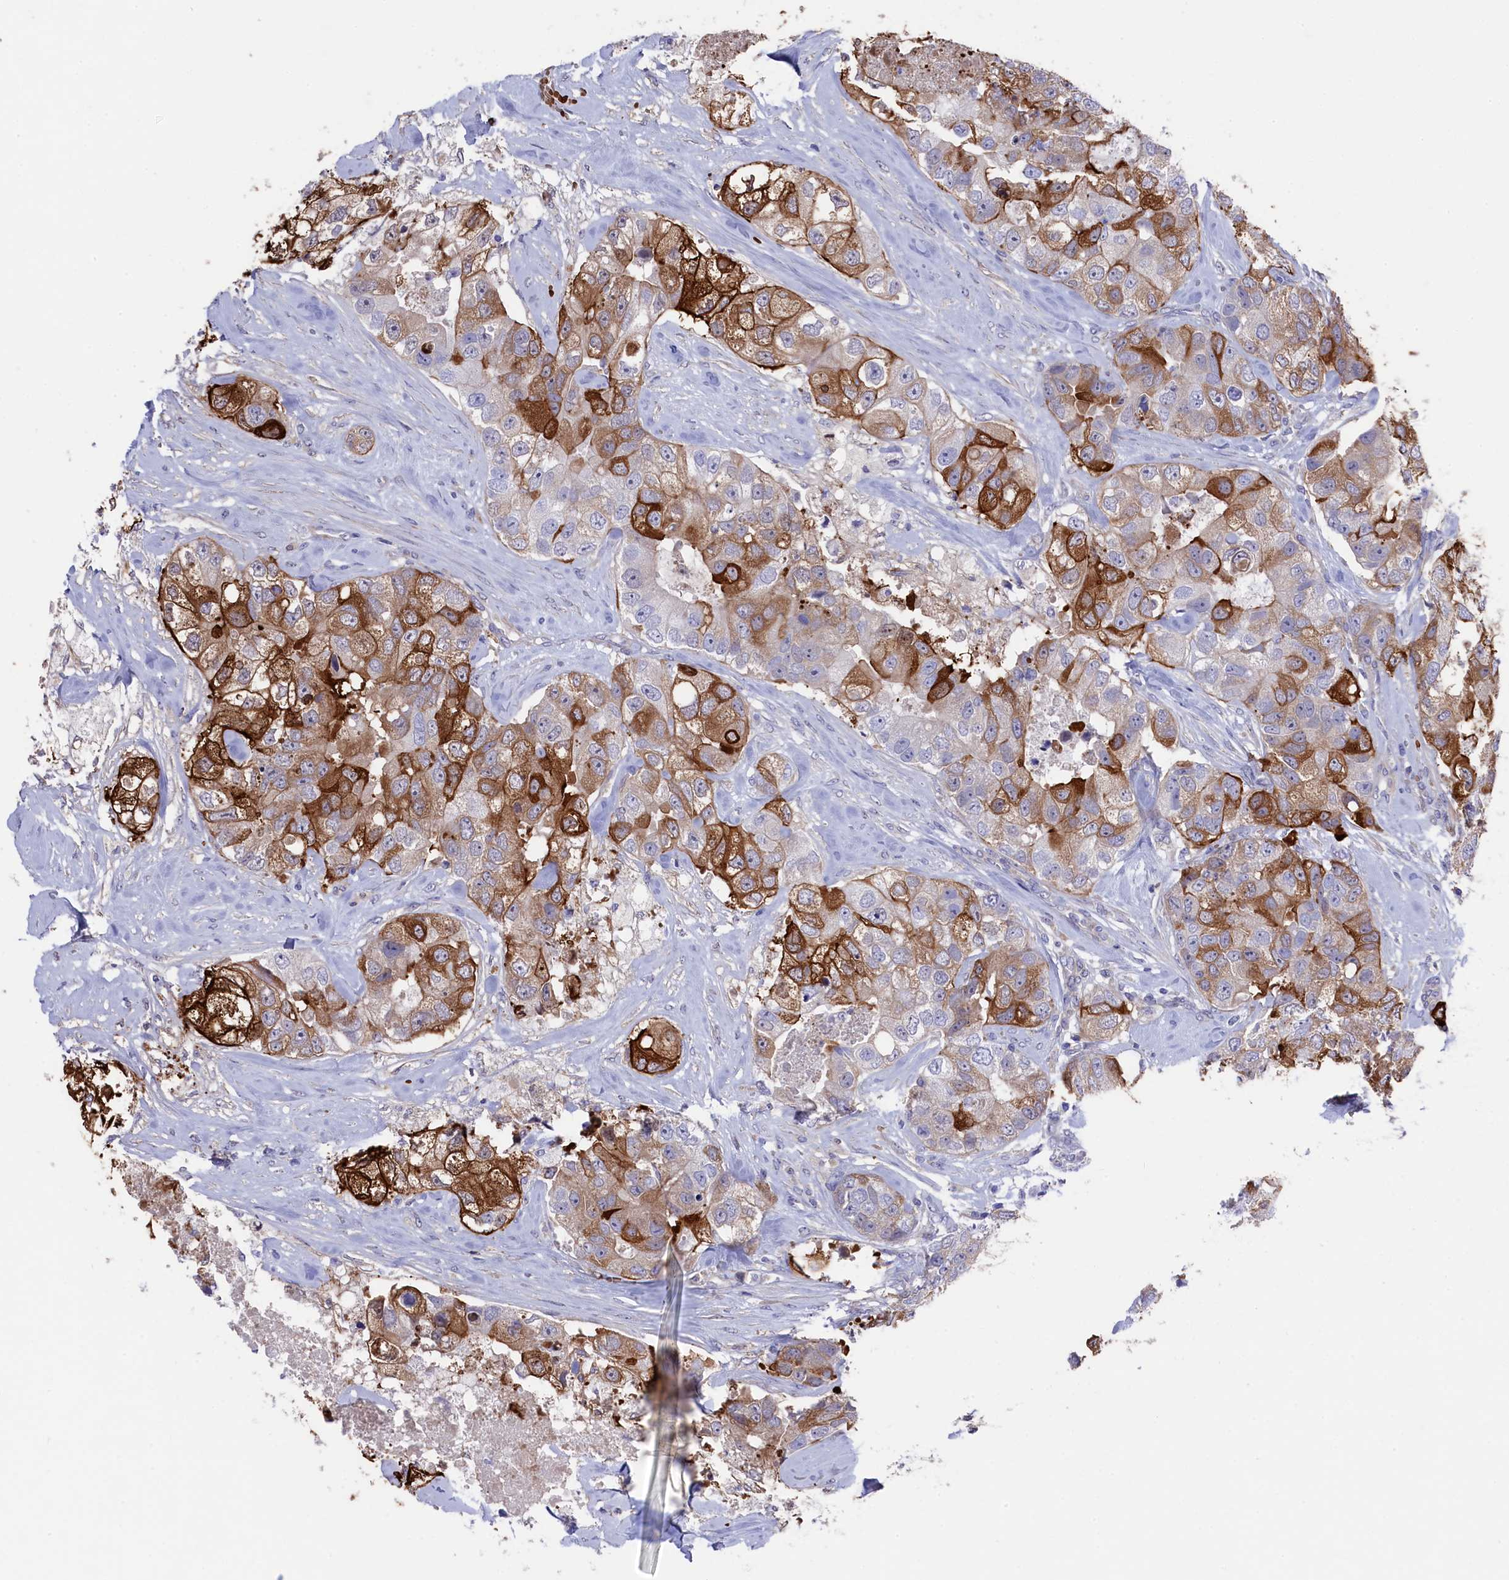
{"staining": {"intensity": "strong", "quantity": "25%-75%", "location": "cytoplasmic/membranous"}, "tissue": "breast cancer", "cell_type": "Tumor cells", "image_type": "cancer", "snomed": [{"axis": "morphology", "description": "Duct carcinoma"}, {"axis": "topography", "description": "Breast"}], "caption": "Invasive ductal carcinoma (breast) was stained to show a protein in brown. There is high levels of strong cytoplasmic/membranous staining in about 25%-75% of tumor cells.", "gene": "LHFPL4", "patient": {"sex": "female", "age": 62}}